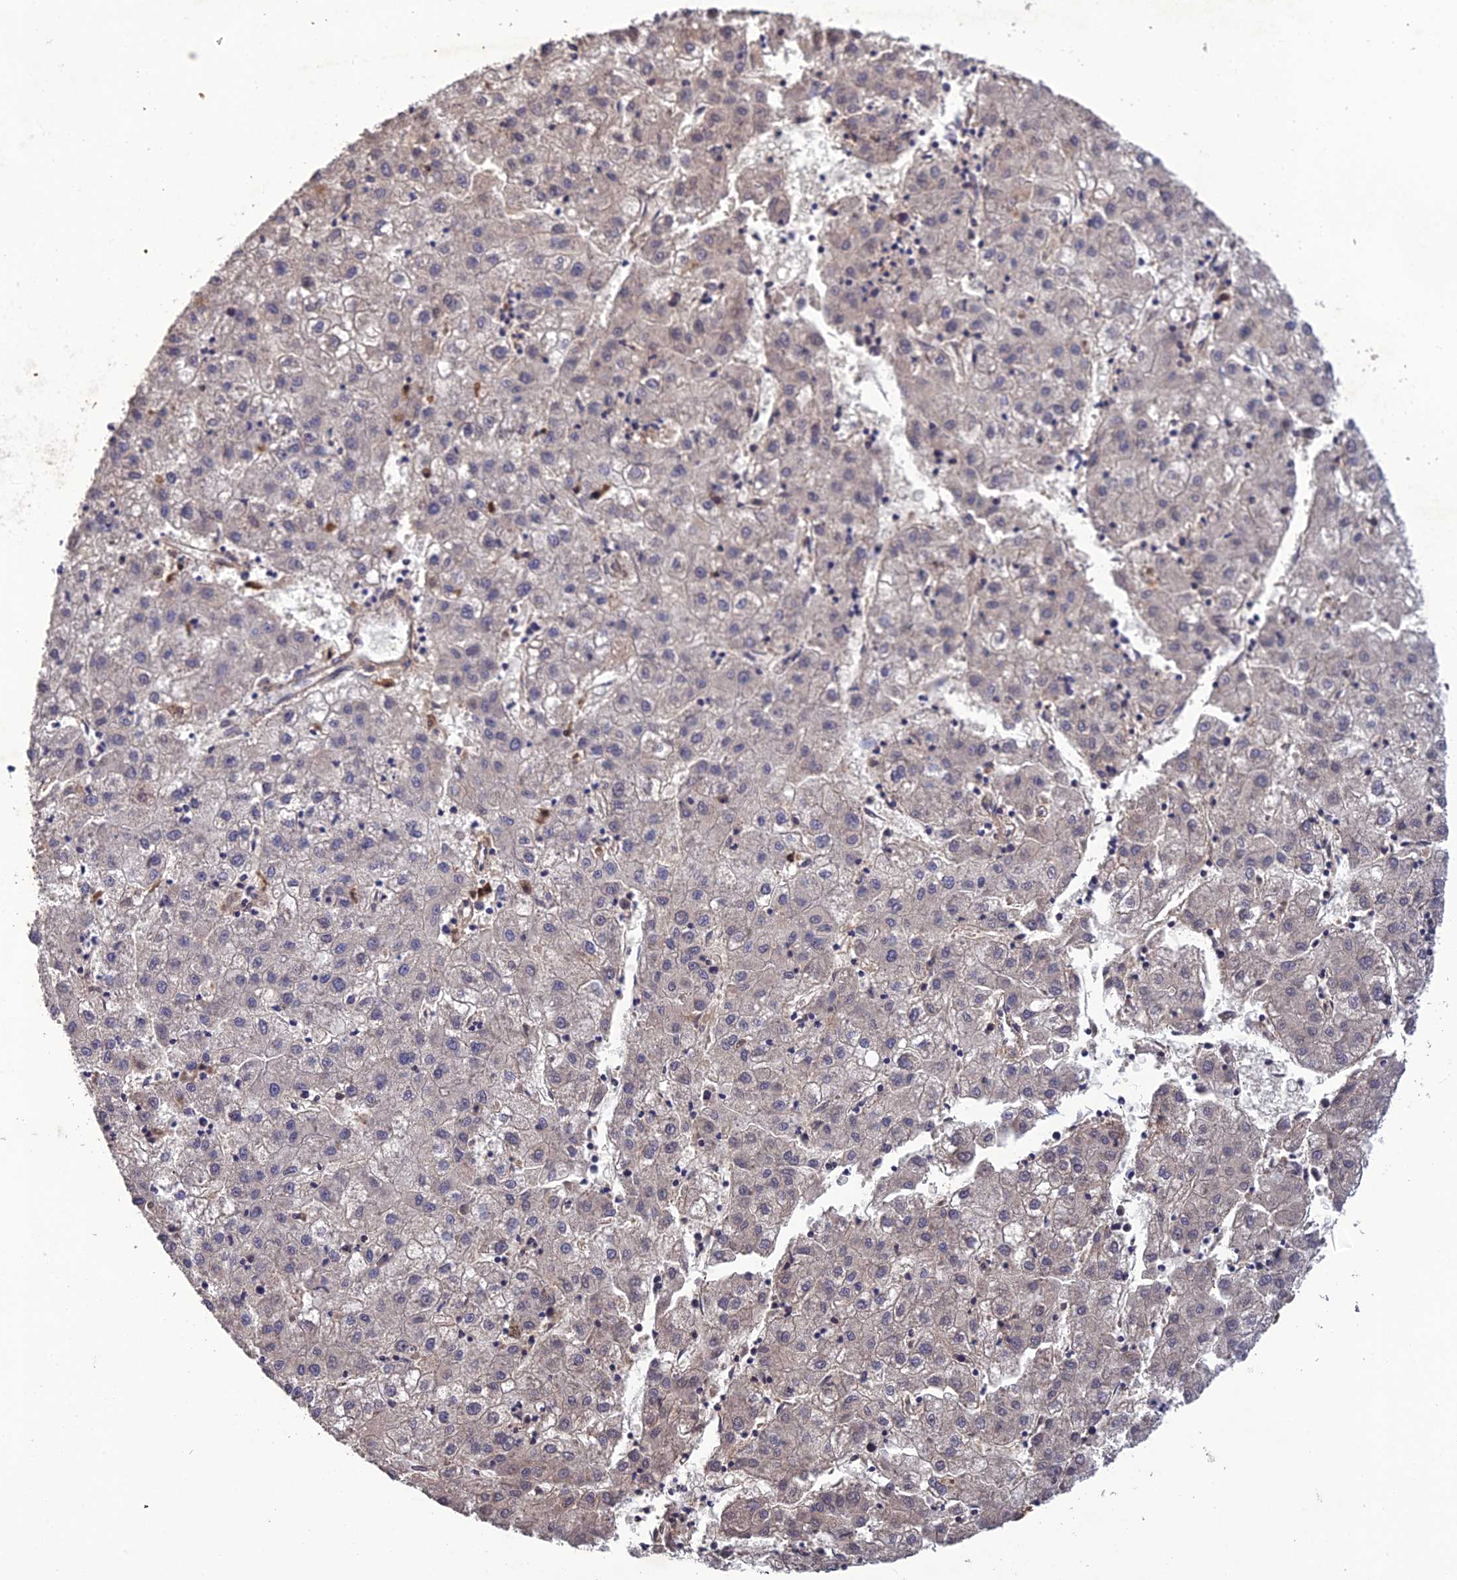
{"staining": {"intensity": "negative", "quantity": "none", "location": "none"}, "tissue": "liver cancer", "cell_type": "Tumor cells", "image_type": "cancer", "snomed": [{"axis": "morphology", "description": "Carcinoma, Hepatocellular, NOS"}, {"axis": "topography", "description": "Liver"}], "caption": "High magnification brightfield microscopy of liver cancer (hepatocellular carcinoma) stained with DAB (brown) and counterstained with hematoxylin (blue): tumor cells show no significant expression.", "gene": "SLC39A13", "patient": {"sex": "male", "age": 72}}